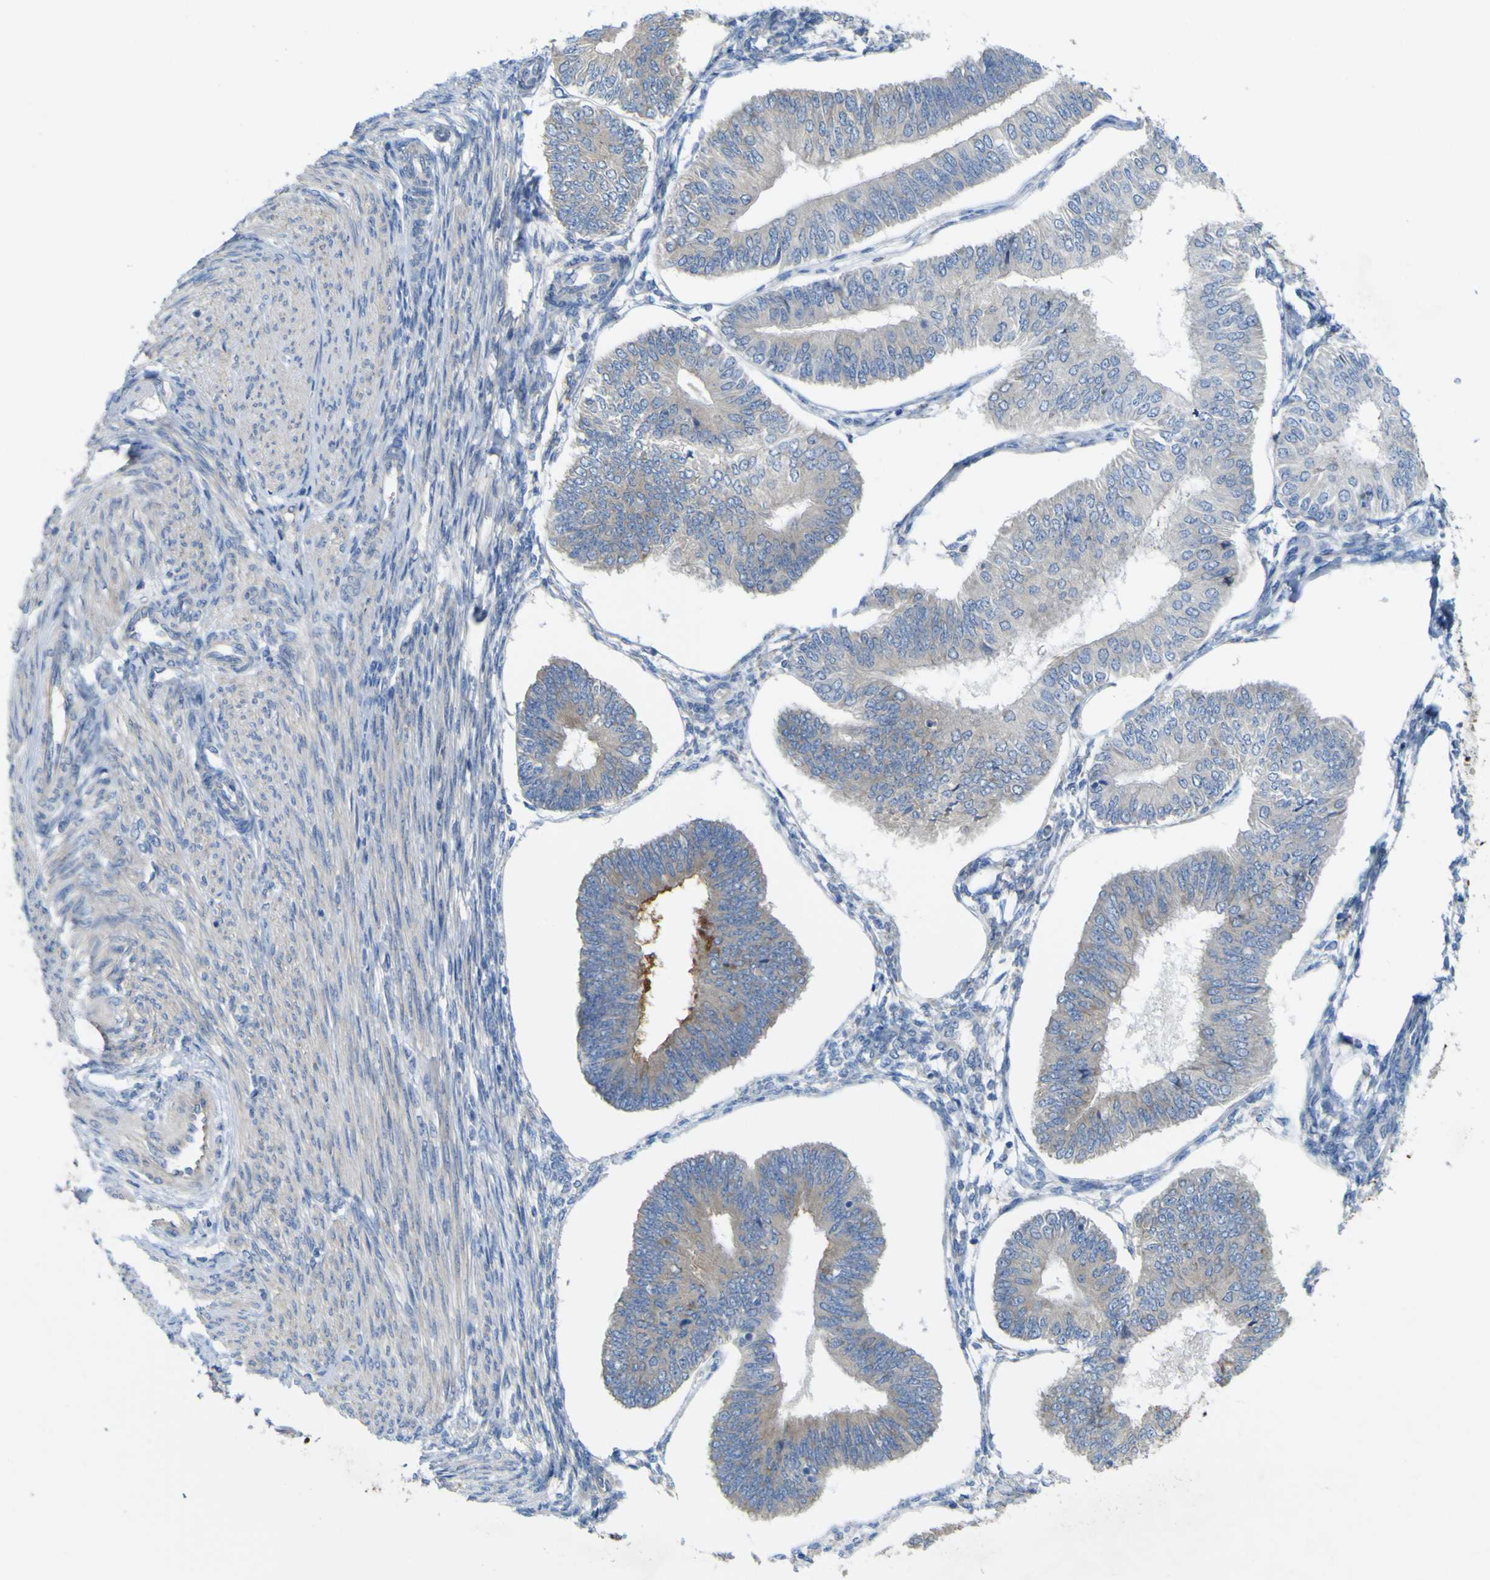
{"staining": {"intensity": "negative", "quantity": "none", "location": "none"}, "tissue": "endometrial cancer", "cell_type": "Tumor cells", "image_type": "cancer", "snomed": [{"axis": "morphology", "description": "Adenocarcinoma, NOS"}, {"axis": "topography", "description": "Endometrium"}], "caption": "There is no significant staining in tumor cells of endometrial cancer. The staining is performed using DAB brown chromogen with nuclei counter-stained in using hematoxylin.", "gene": "MYEOV", "patient": {"sex": "female", "age": 58}}